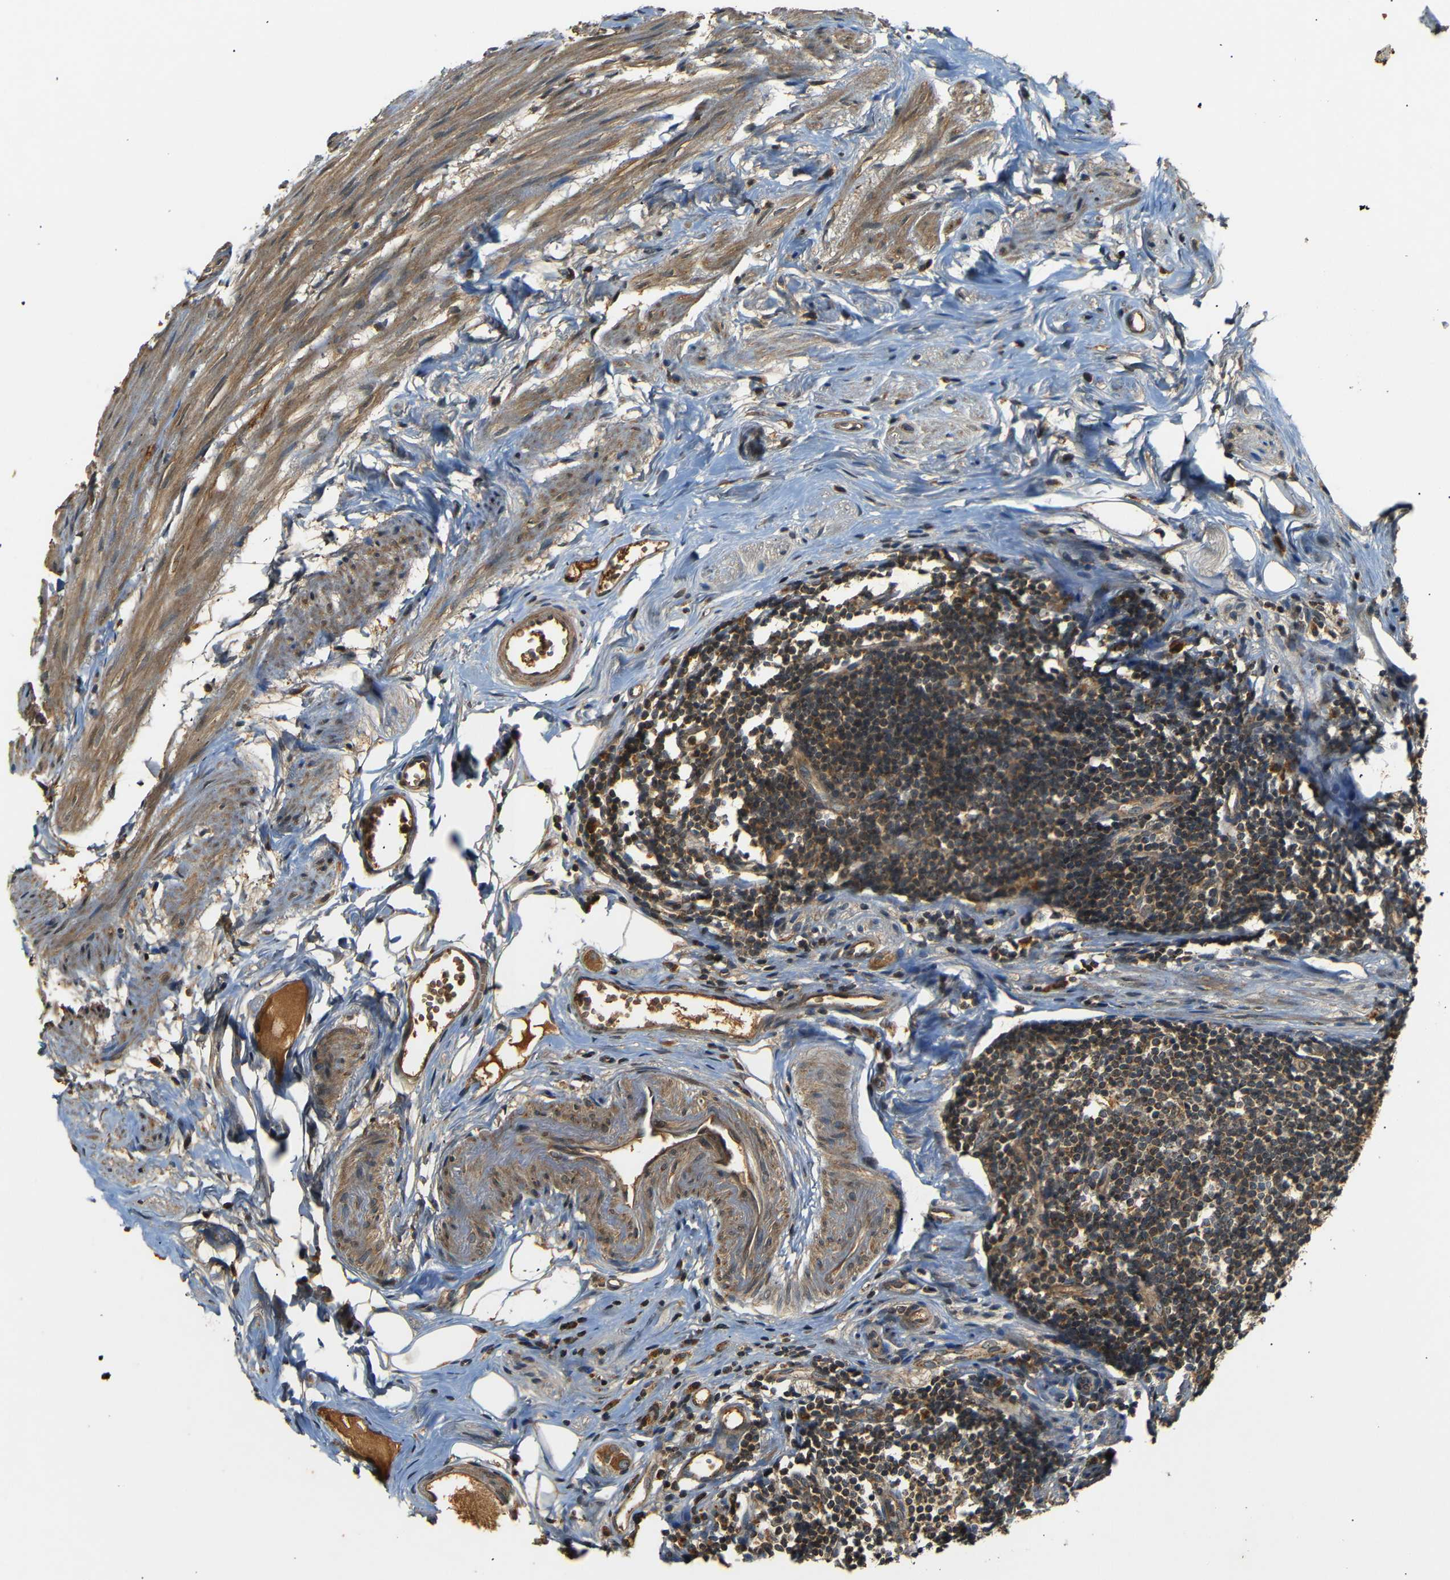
{"staining": {"intensity": "strong", "quantity": ">75%", "location": "cytoplasmic/membranous"}, "tissue": "appendix", "cell_type": "Glandular cells", "image_type": "normal", "snomed": [{"axis": "morphology", "description": "Normal tissue, NOS"}, {"axis": "topography", "description": "Appendix"}], "caption": "Normal appendix was stained to show a protein in brown. There is high levels of strong cytoplasmic/membranous expression in approximately >75% of glandular cells. (brown staining indicates protein expression, while blue staining denotes nuclei).", "gene": "TANK", "patient": {"sex": "female", "age": 77}}